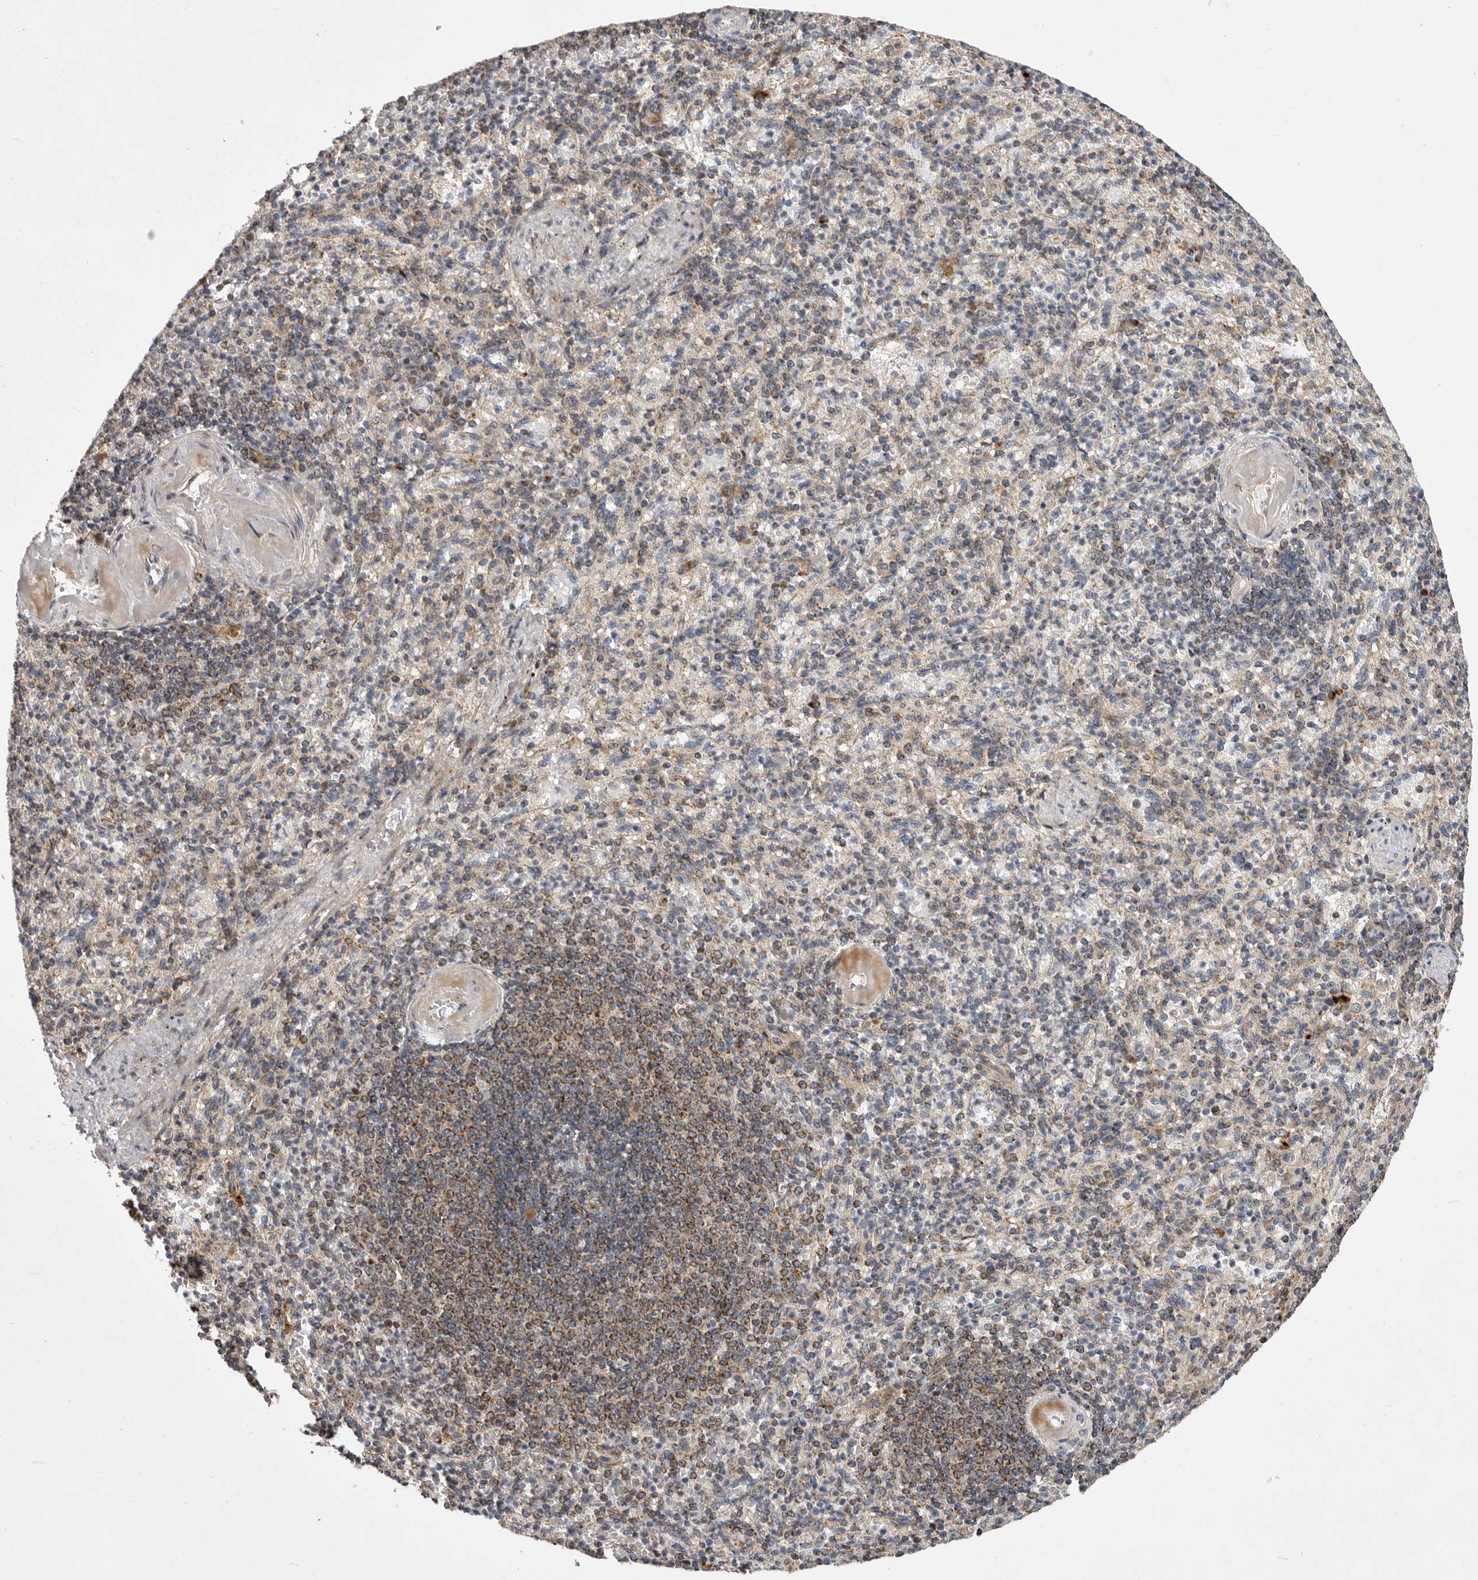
{"staining": {"intensity": "moderate", "quantity": "<25%", "location": "cytoplasmic/membranous"}, "tissue": "spleen", "cell_type": "Cells in red pulp", "image_type": "normal", "snomed": [{"axis": "morphology", "description": "Normal tissue, NOS"}, {"axis": "topography", "description": "Spleen"}], "caption": "Spleen stained with IHC reveals moderate cytoplasmic/membranous positivity in about <25% of cells in red pulp. The protein is stained brown, and the nuclei are stained in blue (DAB IHC with brightfield microscopy, high magnification).", "gene": "KYAT3", "patient": {"sex": "female", "age": 74}}